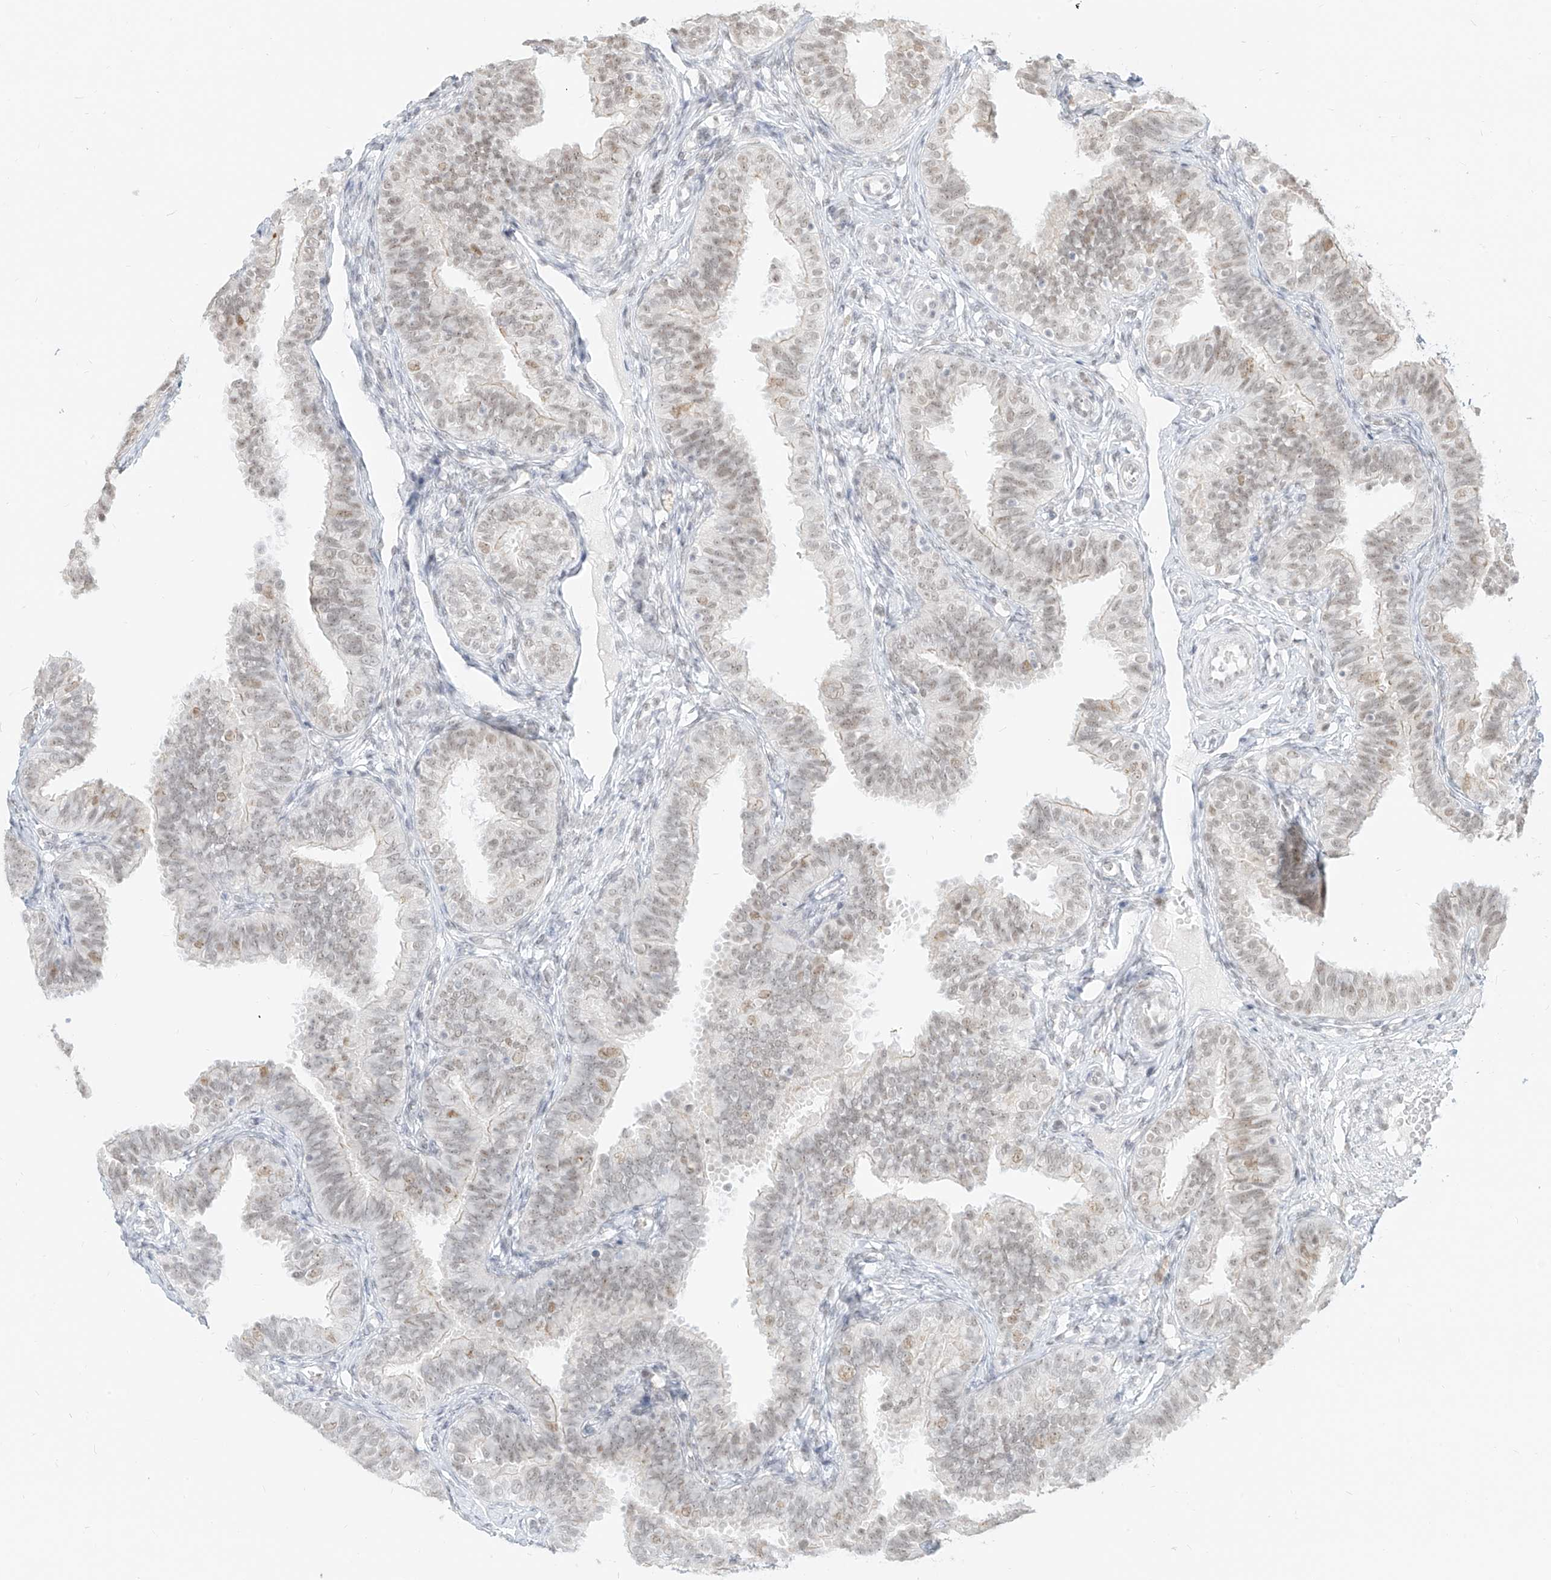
{"staining": {"intensity": "moderate", "quantity": "25%-75%", "location": "nuclear"}, "tissue": "fallopian tube", "cell_type": "Glandular cells", "image_type": "normal", "snomed": [{"axis": "morphology", "description": "Normal tissue, NOS"}, {"axis": "topography", "description": "Fallopian tube"}], "caption": "High-power microscopy captured an IHC image of benign fallopian tube, revealing moderate nuclear staining in about 25%-75% of glandular cells.", "gene": "SUPT5H", "patient": {"sex": "female", "age": 35}}